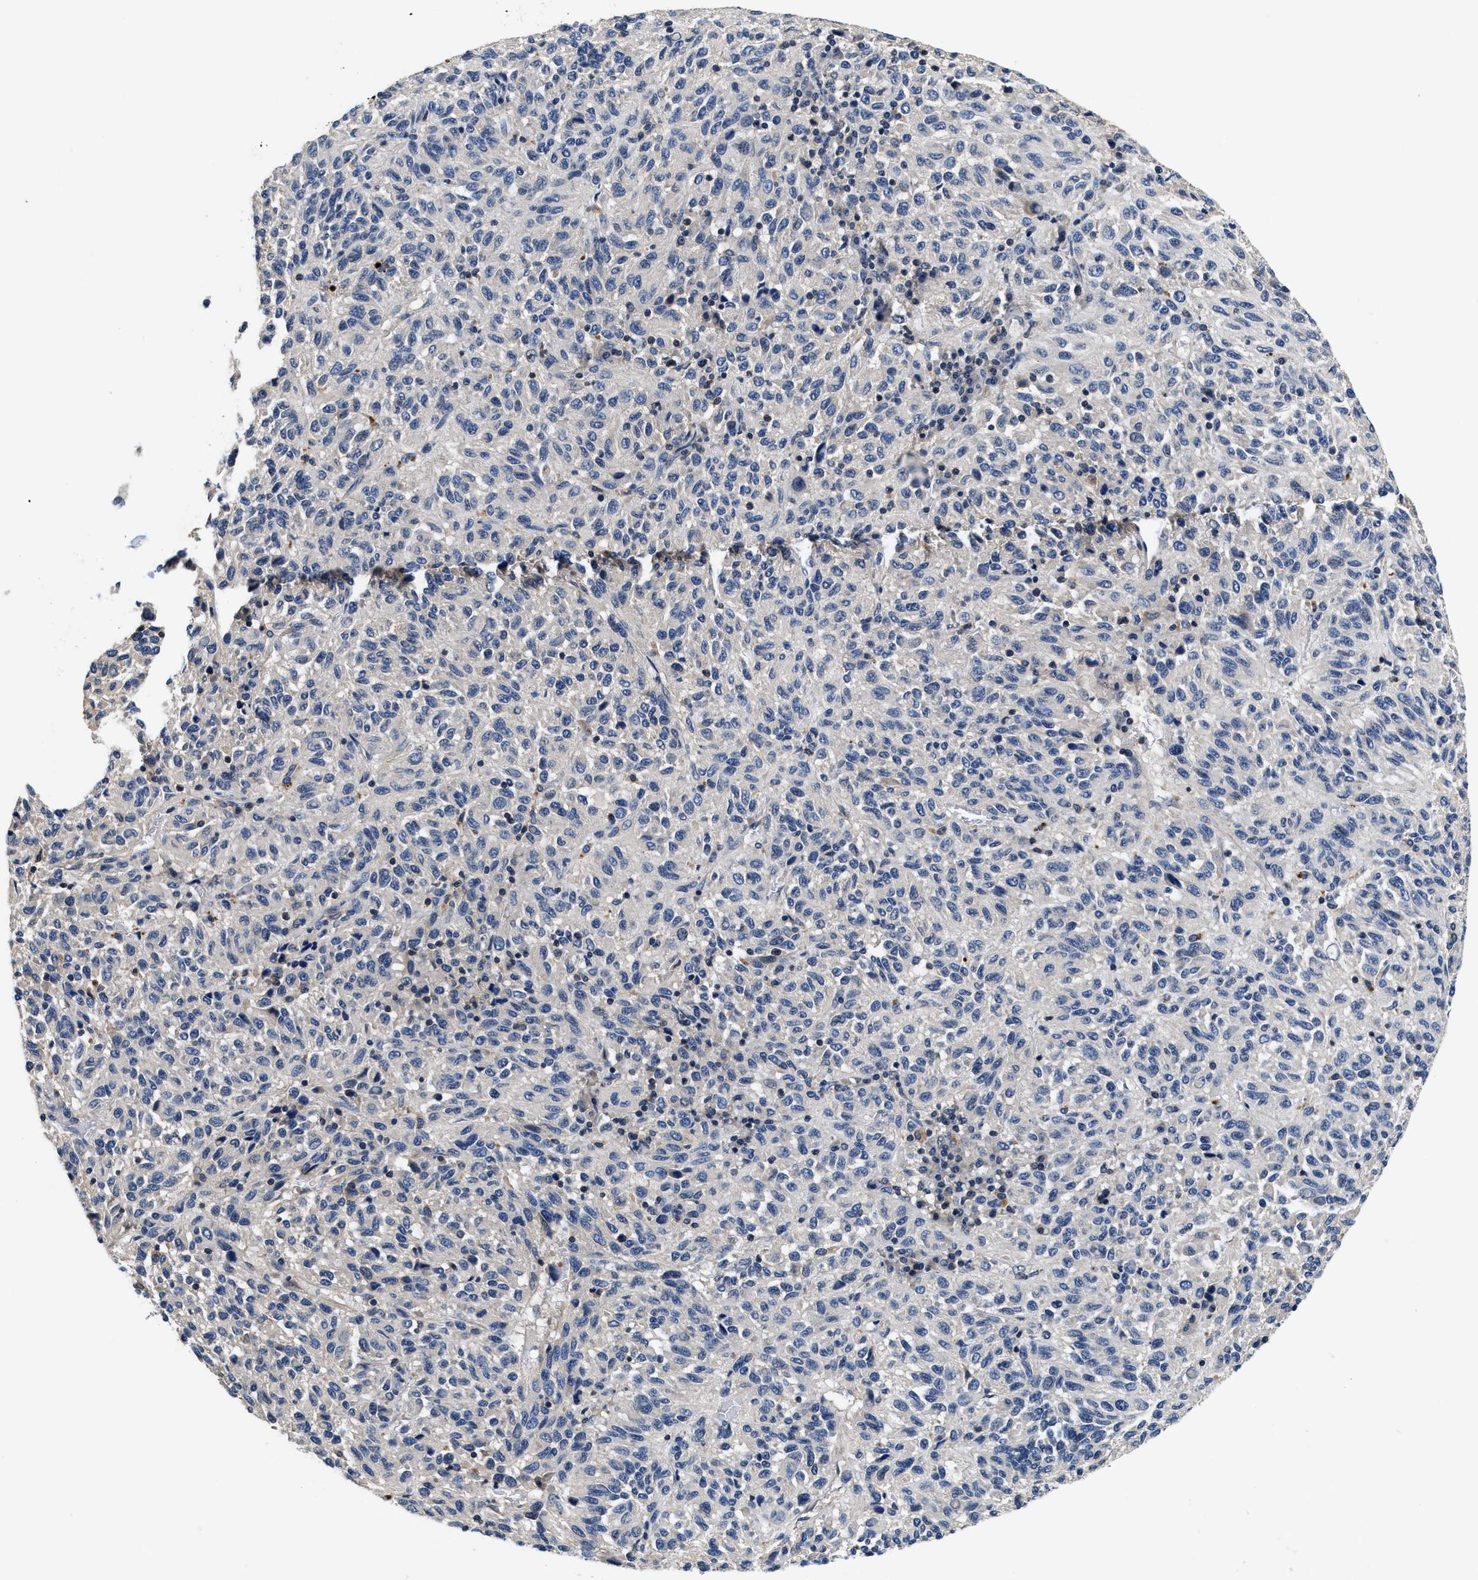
{"staining": {"intensity": "negative", "quantity": "none", "location": "none"}, "tissue": "melanoma", "cell_type": "Tumor cells", "image_type": "cancer", "snomed": [{"axis": "morphology", "description": "Malignant melanoma, Metastatic site"}, {"axis": "topography", "description": "Lung"}], "caption": "Tumor cells show no significant protein positivity in malignant melanoma (metastatic site).", "gene": "ANKIB1", "patient": {"sex": "male", "age": 64}}